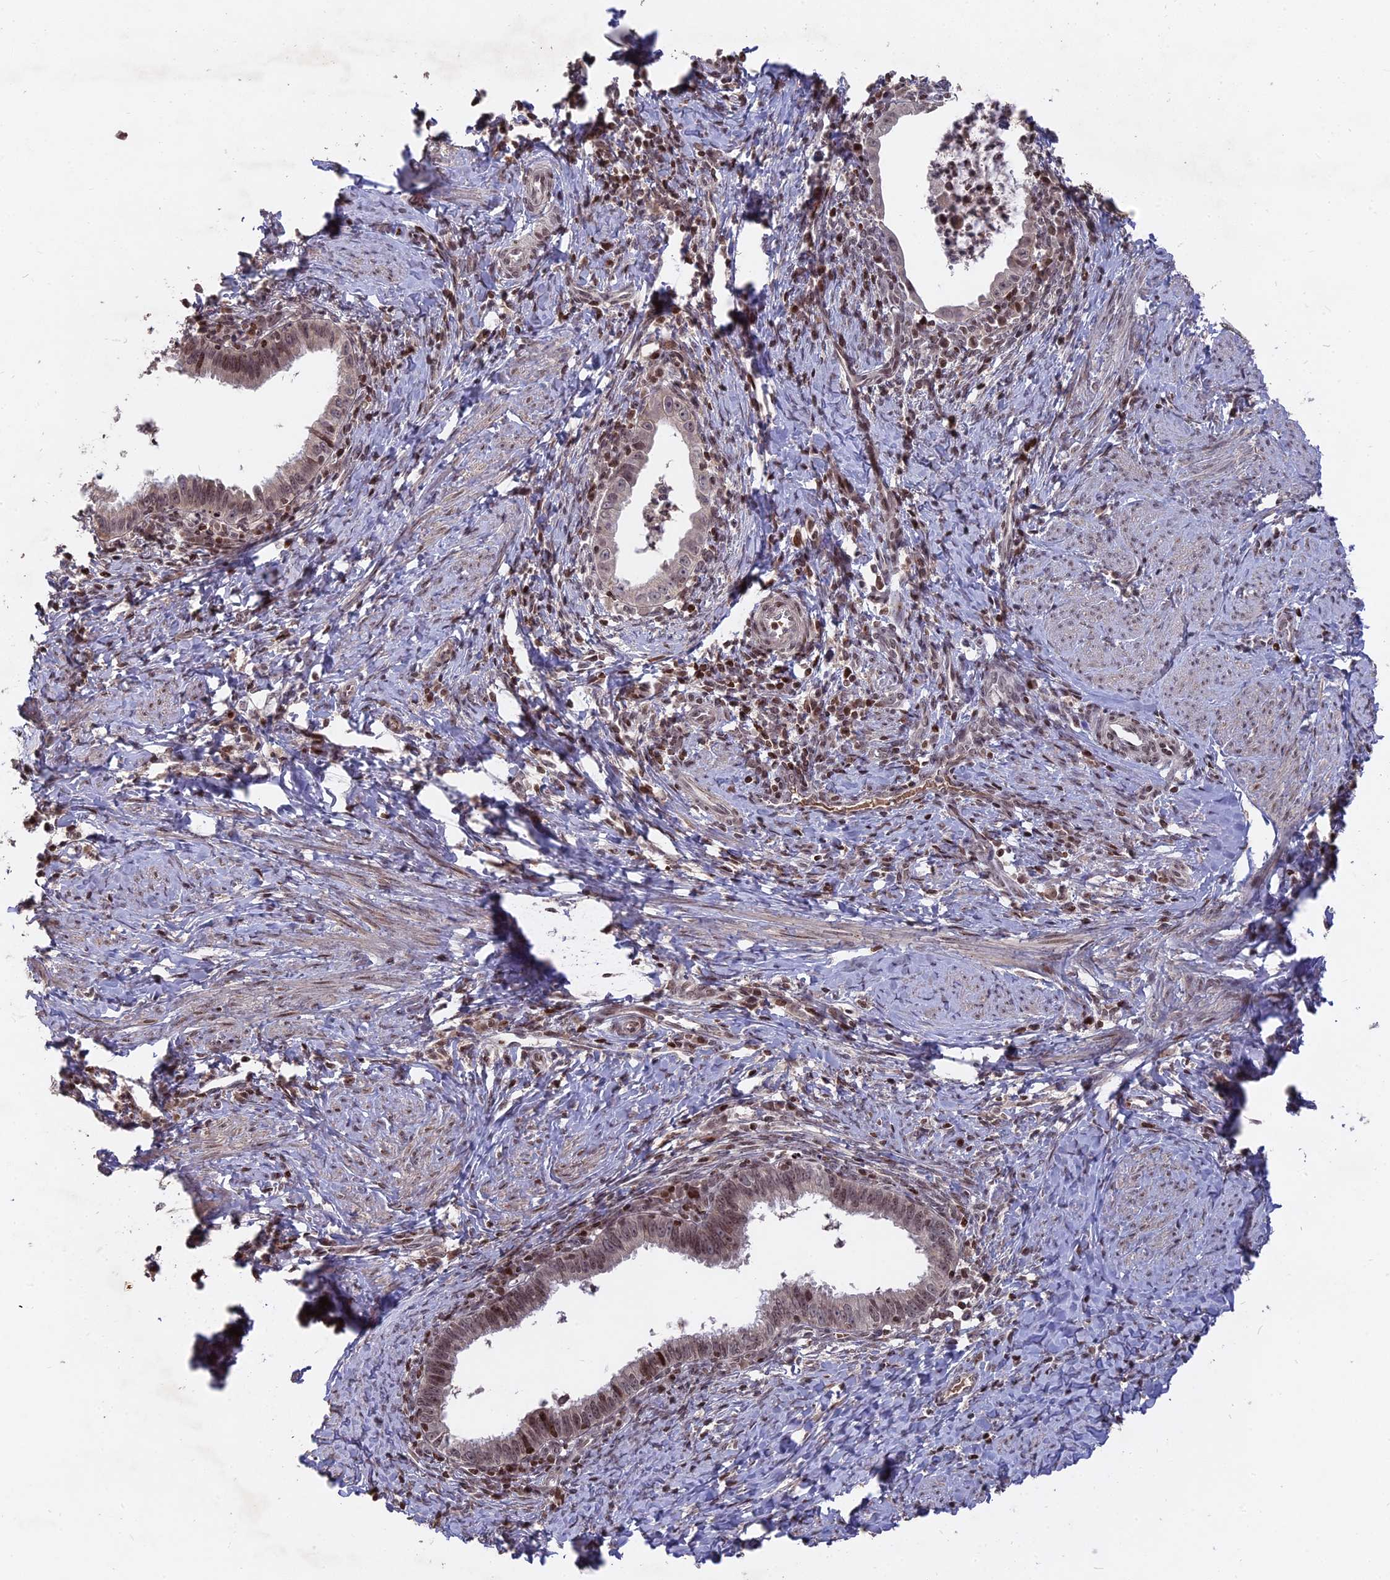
{"staining": {"intensity": "weak", "quantity": ">75%", "location": "nuclear"}, "tissue": "cervical cancer", "cell_type": "Tumor cells", "image_type": "cancer", "snomed": [{"axis": "morphology", "description": "Adenocarcinoma, NOS"}, {"axis": "topography", "description": "Cervix"}], "caption": "IHC image of human cervical cancer (adenocarcinoma) stained for a protein (brown), which shows low levels of weak nuclear expression in approximately >75% of tumor cells.", "gene": "NR1H3", "patient": {"sex": "female", "age": 36}}